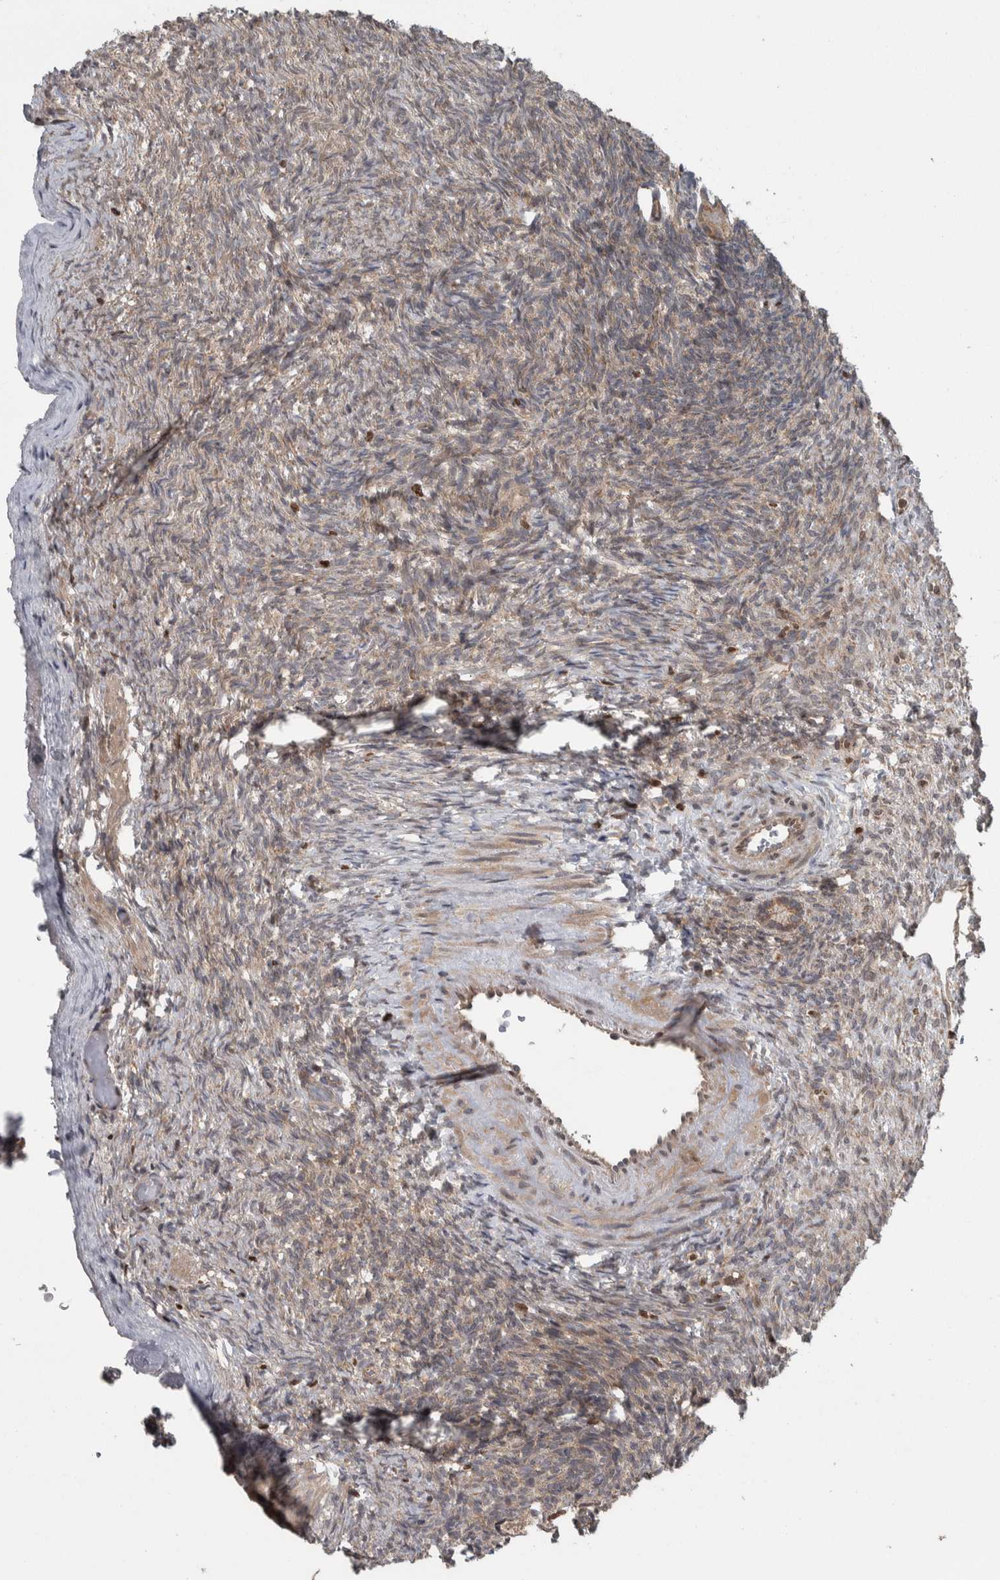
{"staining": {"intensity": "moderate", "quantity": "25%-75%", "location": "cytoplasmic/membranous"}, "tissue": "ovary", "cell_type": "Ovarian stroma cells", "image_type": "normal", "snomed": [{"axis": "morphology", "description": "Normal tissue, NOS"}, {"axis": "topography", "description": "Ovary"}], "caption": "Ovary stained with DAB IHC reveals medium levels of moderate cytoplasmic/membranous positivity in about 25%-75% of ovarian stroma cells. (Stains: DAB (3,3'-diaminobenzidine) in brown, nuclei in blue, Microscopy: brightfield microscopy at high magnification).", "gene": "CWC27", "patient": {"sex": "female", "age": 34}}